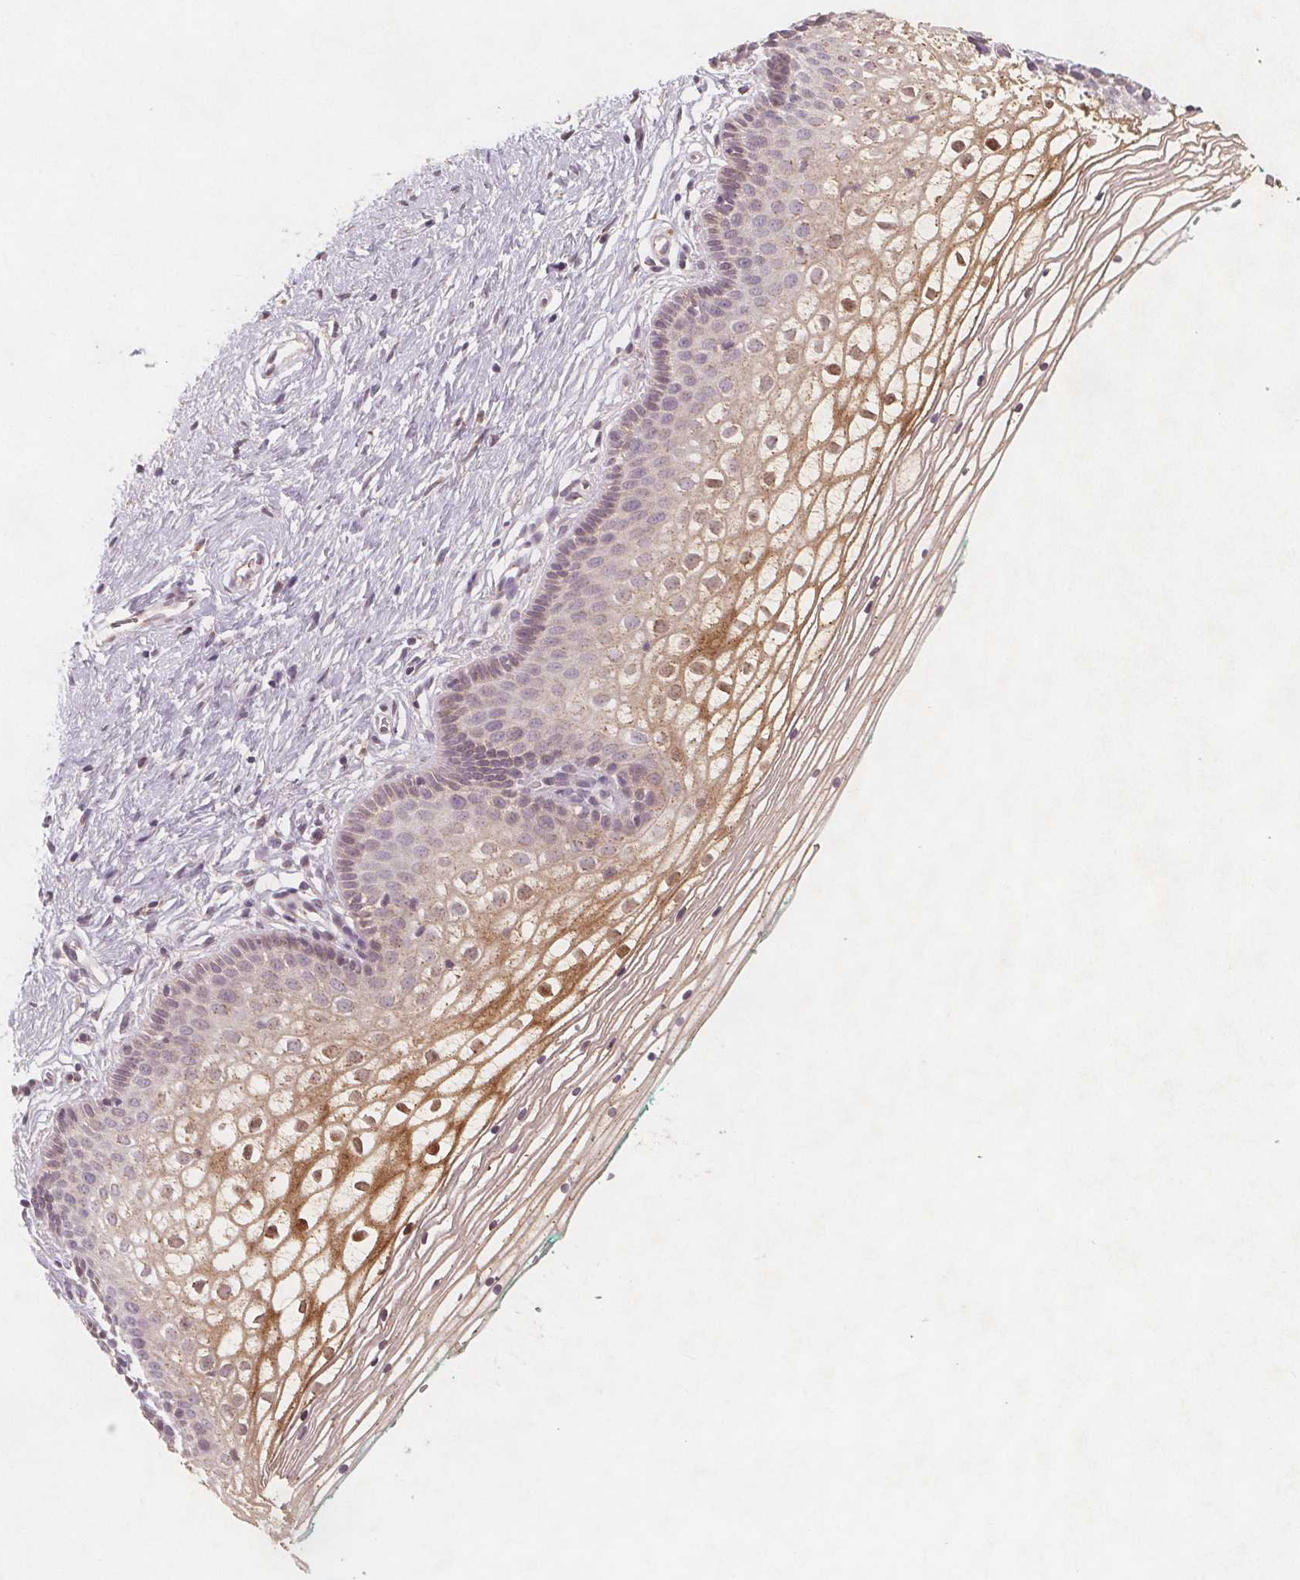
{"staining": {"intensity": "moderate", "quantity": "<25%", "location": "cytoplasmic/membranous,nuclear"}, "tissue": "vagina", "cell_type": "Squamous epithelial cells", "image_type": "normal", "snomed": [{"axis": "morphology", "description": "Normal tissue, NOS"}, {"axis": "topography", "description": "Vagina"}], "caption": "A low amount of moderate cytoplasmic/membranous,nuclear expression is present in about <25% of squamous epithelial cells in benign vagina.", "gene": "NCSTN", "patient": {"sex": "female", "age": 36}}